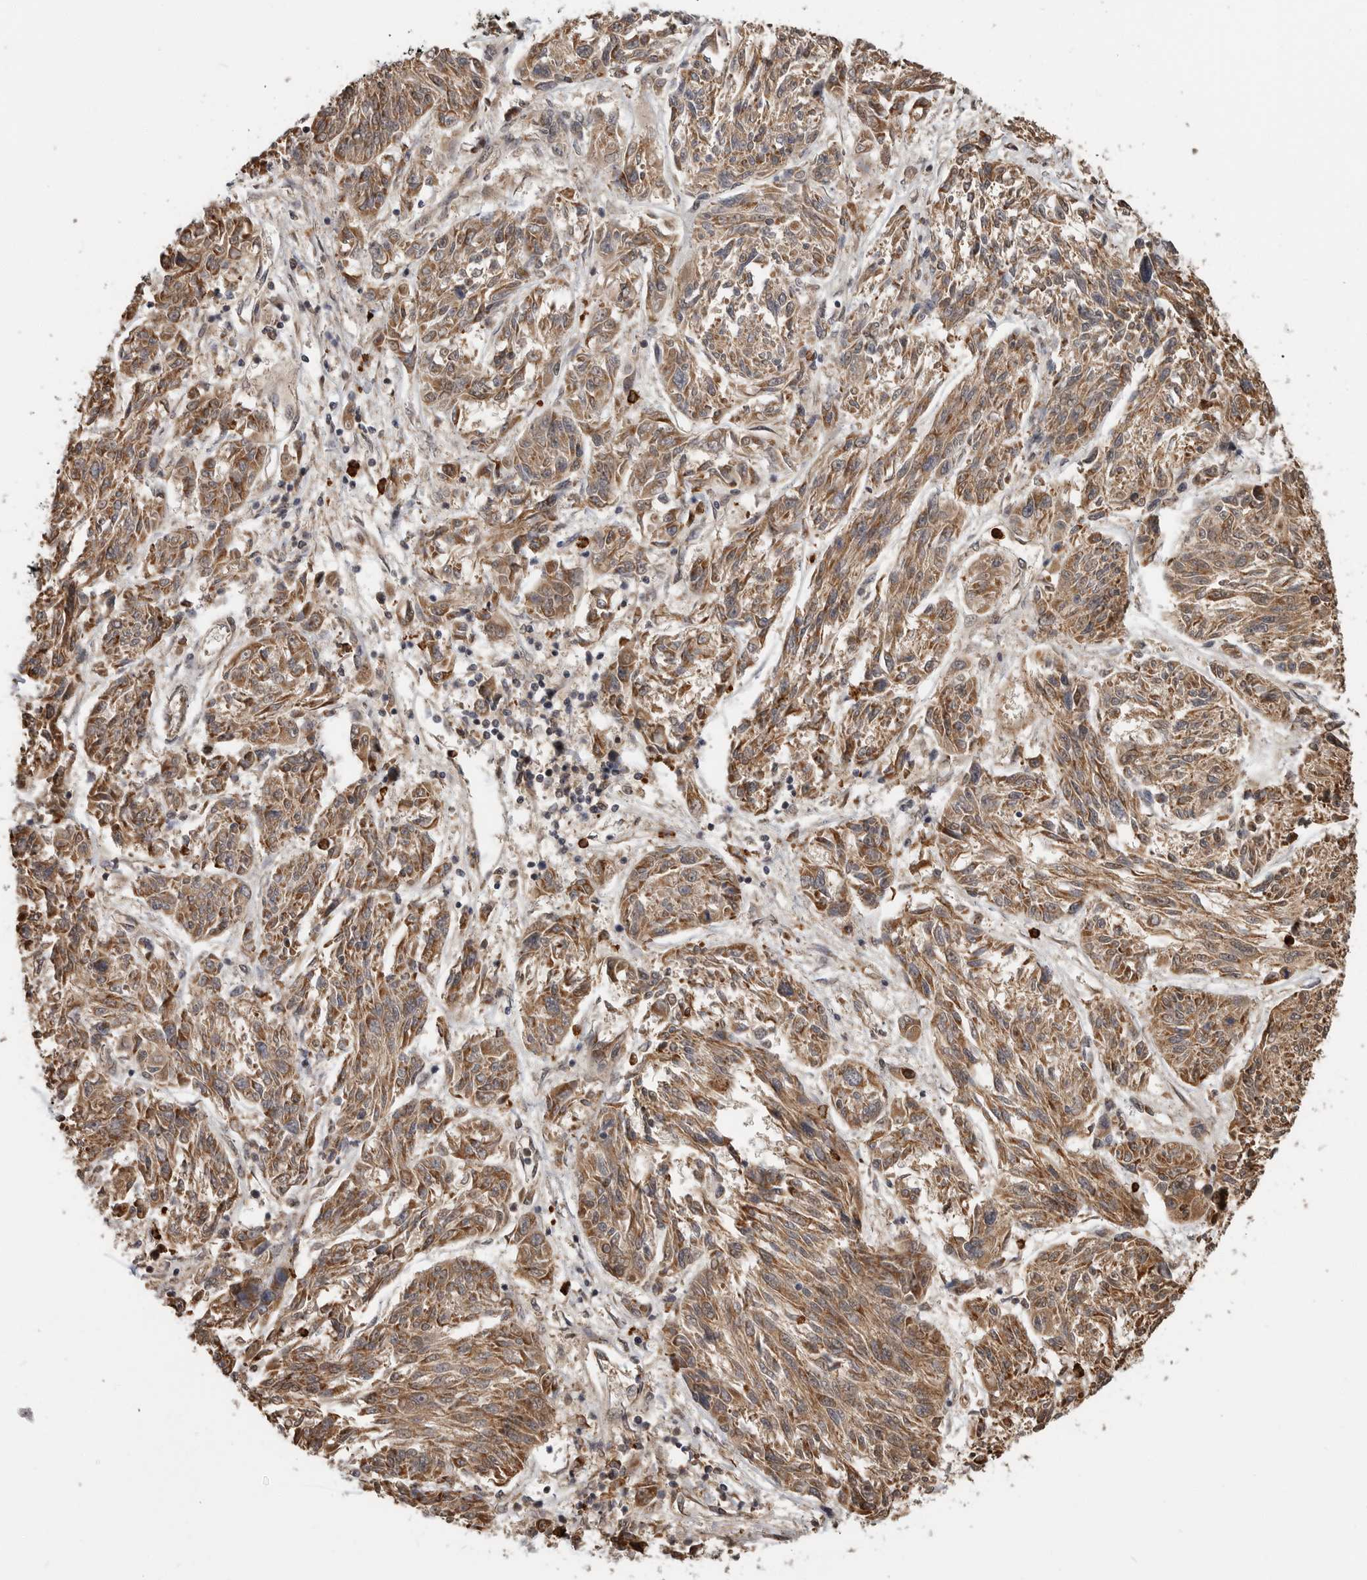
{"staining": {"intensity": "moderate", "quantity": ">75%", "location": "cytoplasmic/membranous"}, "tissue": "melanoma", "cell_type": "Tumor cells", "image_type": "cancer", "snomed": [{"axis": "morphology", "description": "Malignant melanoma, NOS"}, {"axis": "topography", "description": "Skin"}], "caption": "Approximately >75% of tumor cells in human malignant melanoma reveal moderate cytoplasmic/membranous protein staining as visualized by brown immunohistochemical staining.", "gene": "GCNT2", "patient": {"sex": "male", "age": 53}}